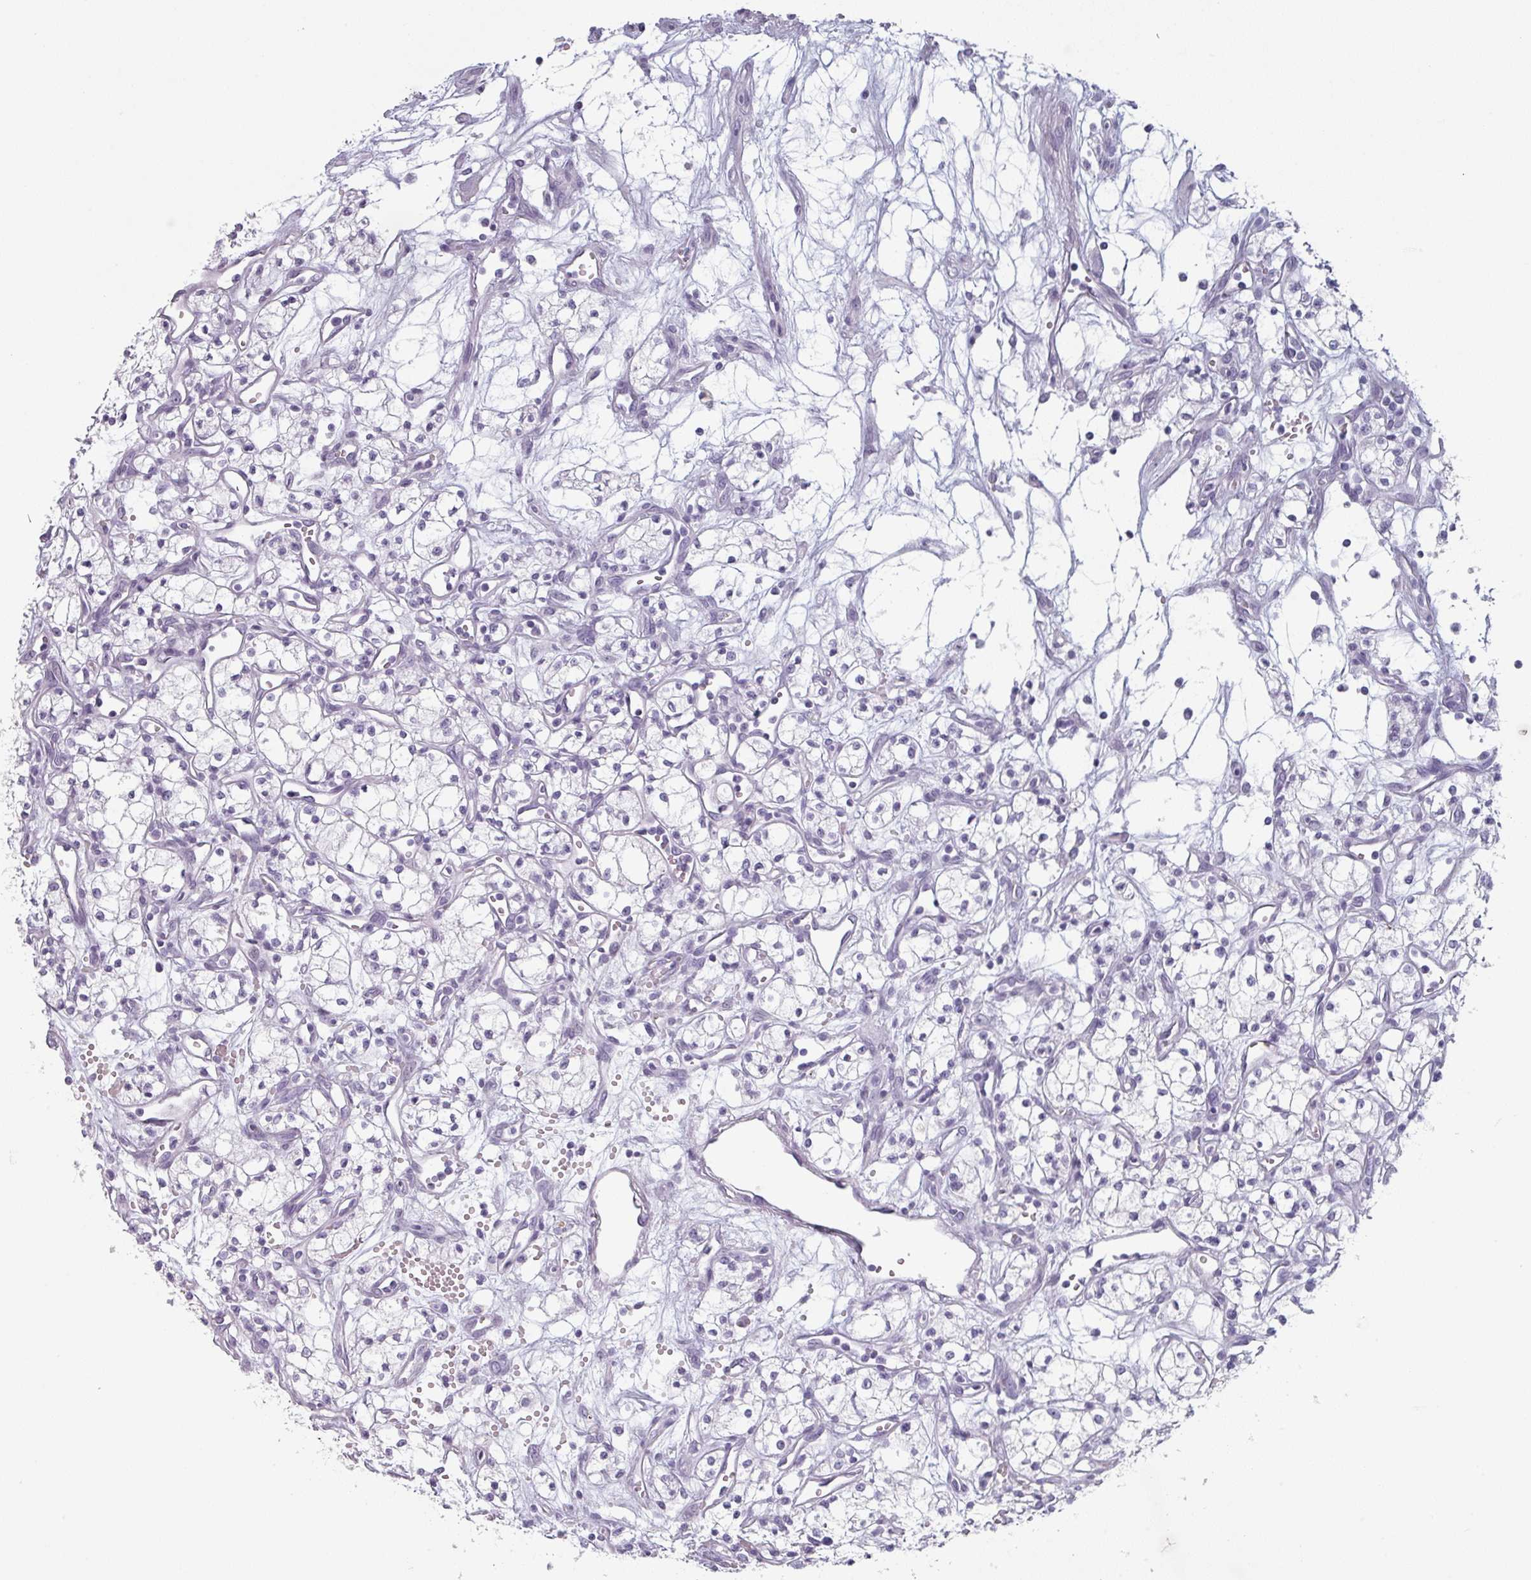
{"staining": {"intensity": "negative", "quantity": "none", "location": "none"}, "tissue": "renal cancer", "cell_type": "Tumor cells", "image_type": "cancer", "snomed": [{"axis": "morphology", "description": "Adenocarcinoma, NOS"}, {"axis": "topography", "description": "Kidney"}], "caption": "Micrograph shows no significant protein expression in tumor cells of renal cancer.", "gene": "SLC35G2", "patient": {"sex": "male", "age": 59}}